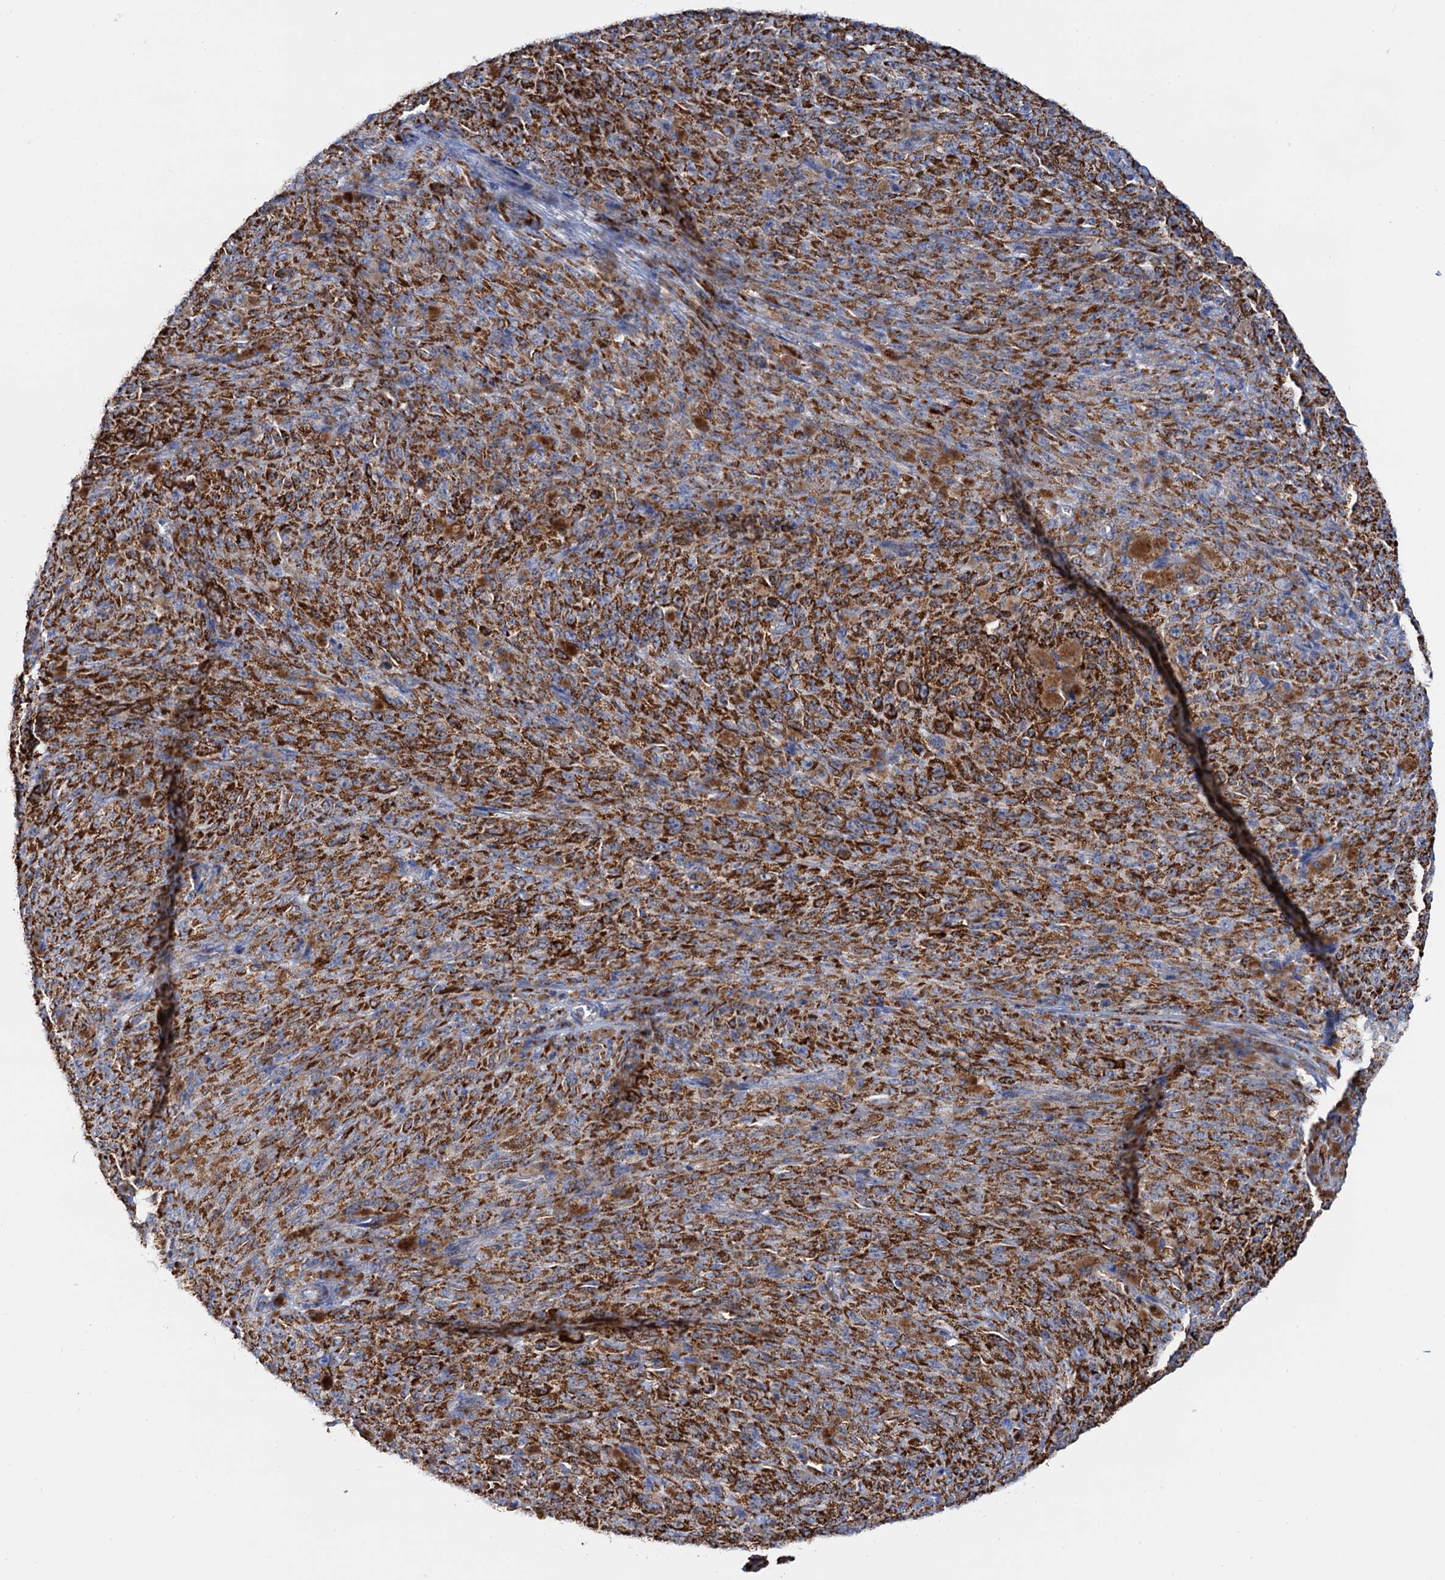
{"staining": {"intensity": "strong", "quantity": ">75%", "location": "cytoplasmic/membranous"}, "tissue": "melanoma", "cell_type": "Tumor cells", "image_type": "cancer", "snomed": [{"axis": "morphology", "description": "Malignant melanoma, NOS"}, {"axis": "topography", "description": "Skin"}], "caption": "Approximately >75% of tumor cells in human malignant melanoma demonstrate strong cytoplasmic/membranous protein positivity as visualized by brown immunohistochemical staining.", "gene": "C2CD3", "patient": {"sex": "female", "age": 82}}